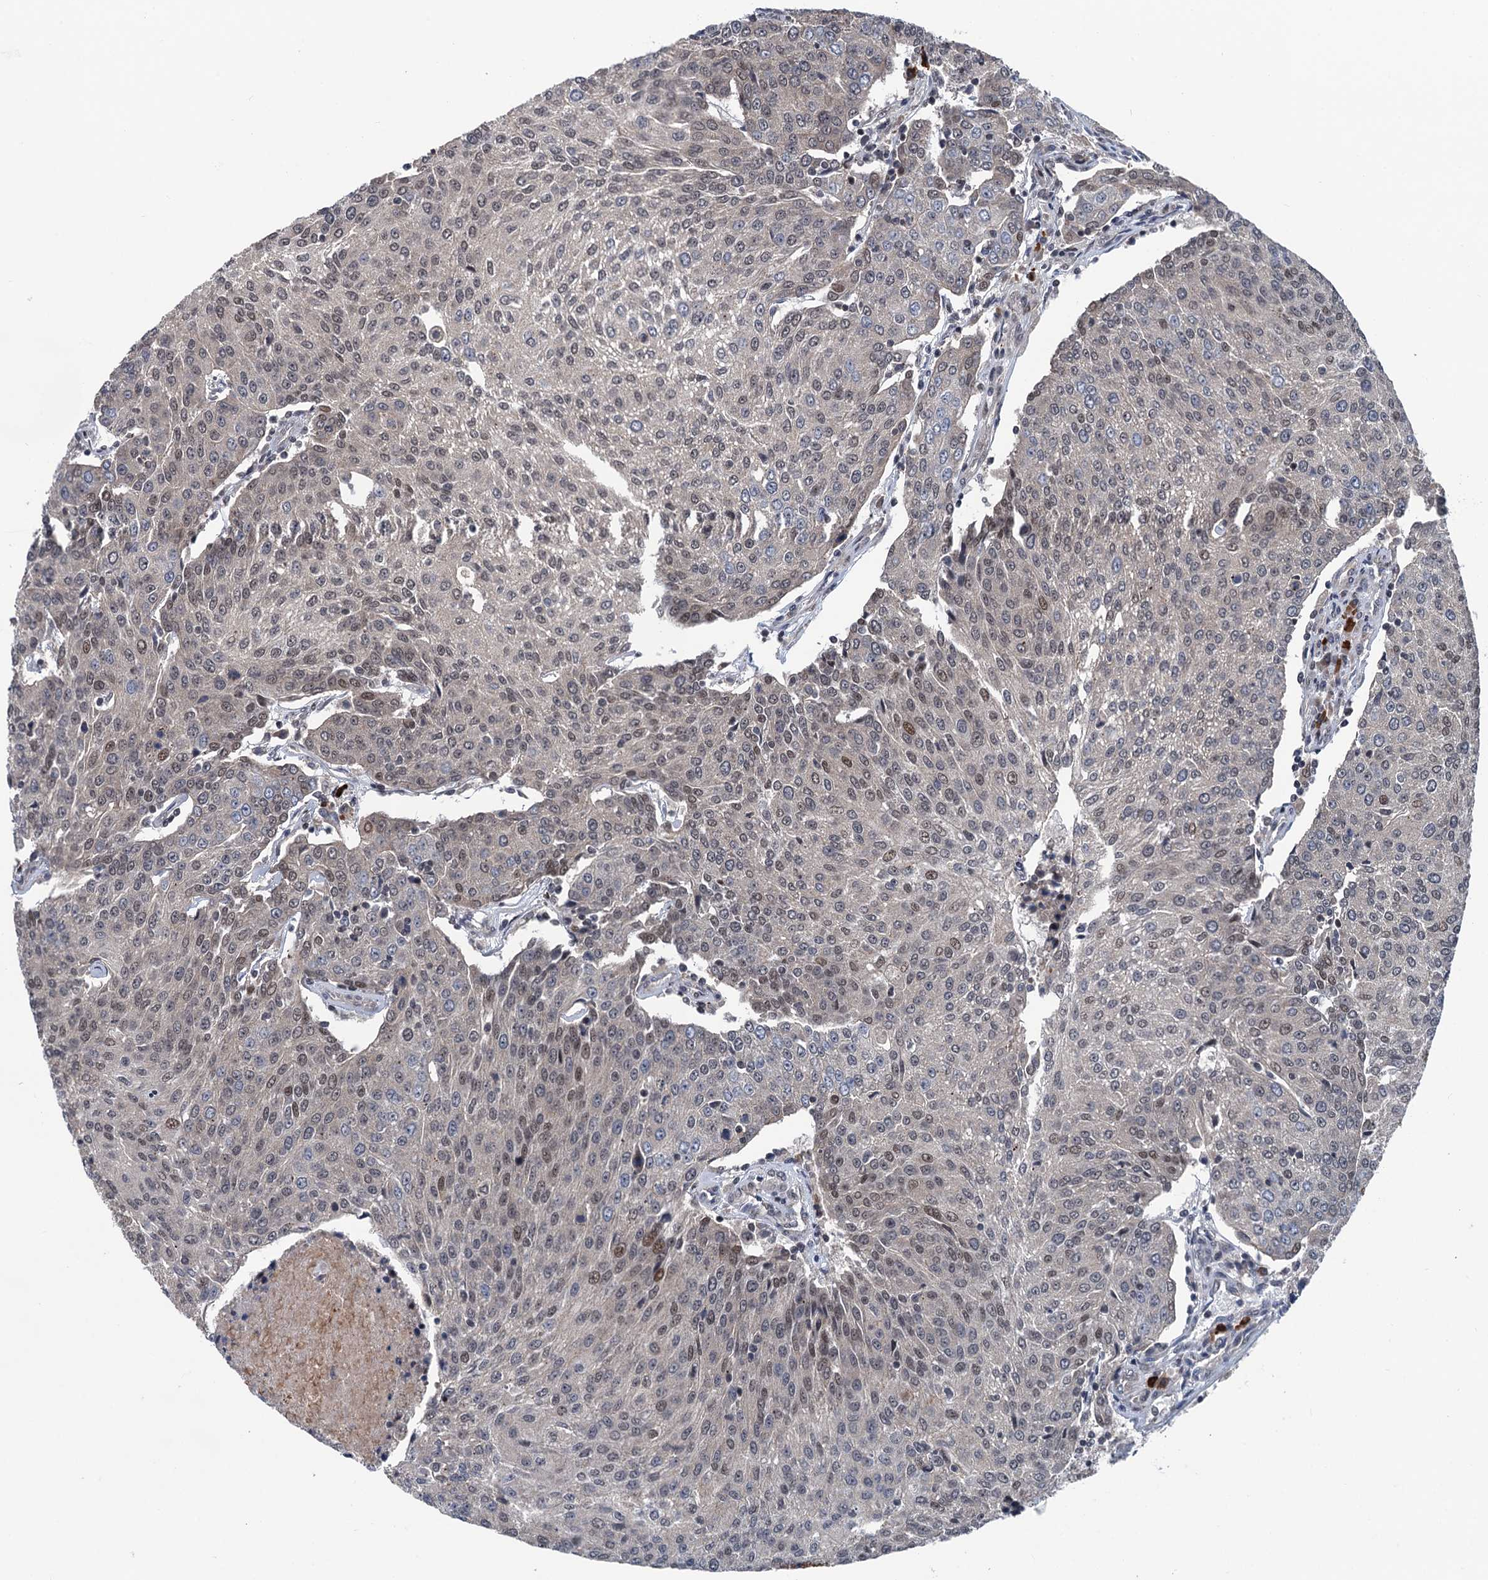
{"staining": {"intensity": "weak", "quantity": "<25%", "location": "nuclear"}, "tissue": "urothelial cancer", "cell_type": "Tumor cells", "image_type": "cancer", "snomed": [{"axis": "morphology", "description": "Urothelial carcinoma, High grade"}, {"axis": "topography", "description": "Urinary bladder"}], "caption": "Tumor cells are negative for brown protein staining in urothelial carcinoma (high-grade).", "gene": "RASSF4", "patient": {"sex": "female", "age": 85}}